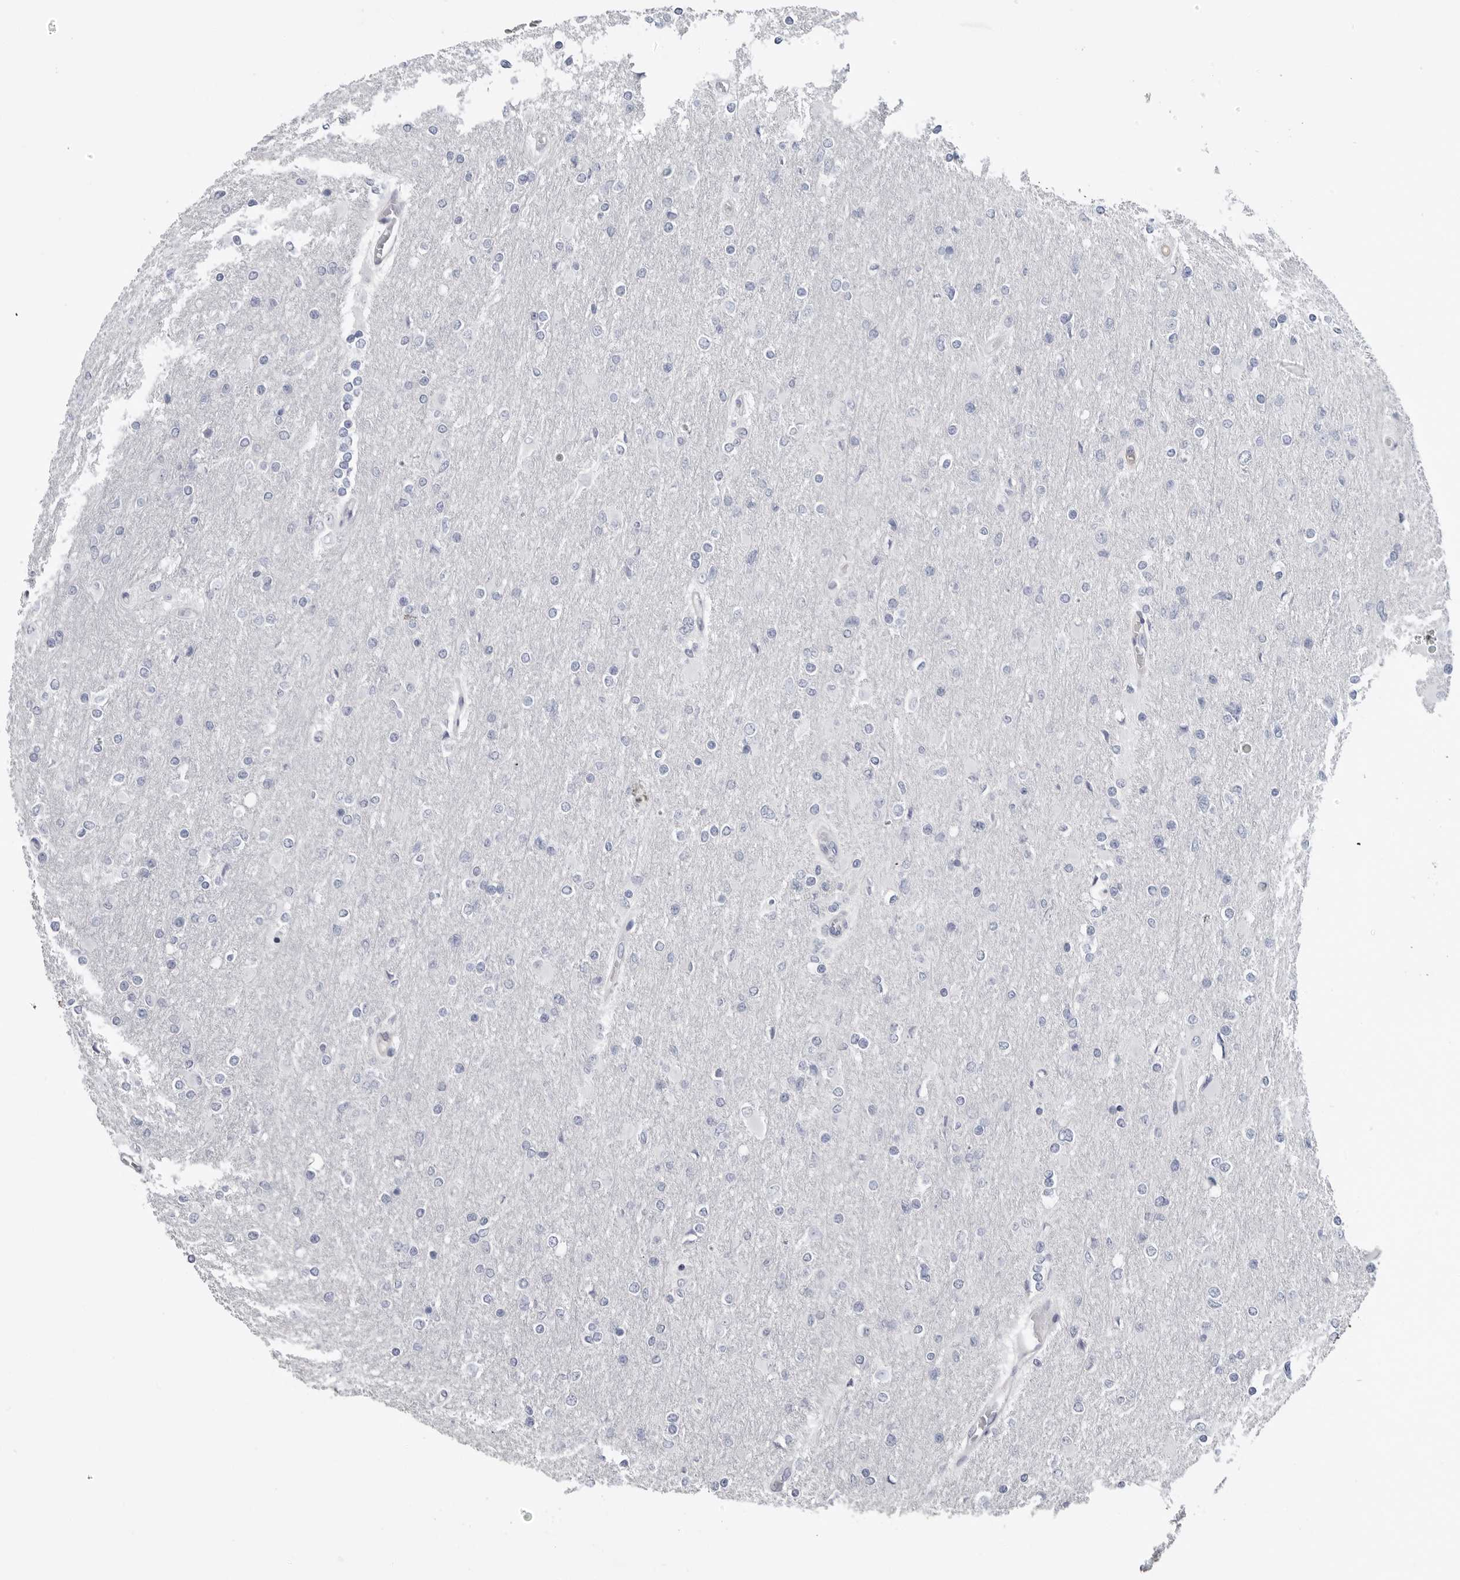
{"staining": {"intensity": "negative", "quantity": "none", "location": "none"}, "tissue": "glioma", "cell_type": "Tumor cells", "image_type": "cancer", "snomed": [{"axis": "morphology", "description": "Glioma, malignant, High grade"}, {"axis": "topography", "description": "Cerebral cortex"}], "caption": "IHC of high-grade glioma (malignant) demonstrates no positivity in tumor cells. The staining is performed using DAB (3,3'-diaminobenzidine) brown chromogen with nuclei counter-stained in using hematoxylin.", "gene": "CYB561D1", "patient": {"sex": "female", "age": 36}}